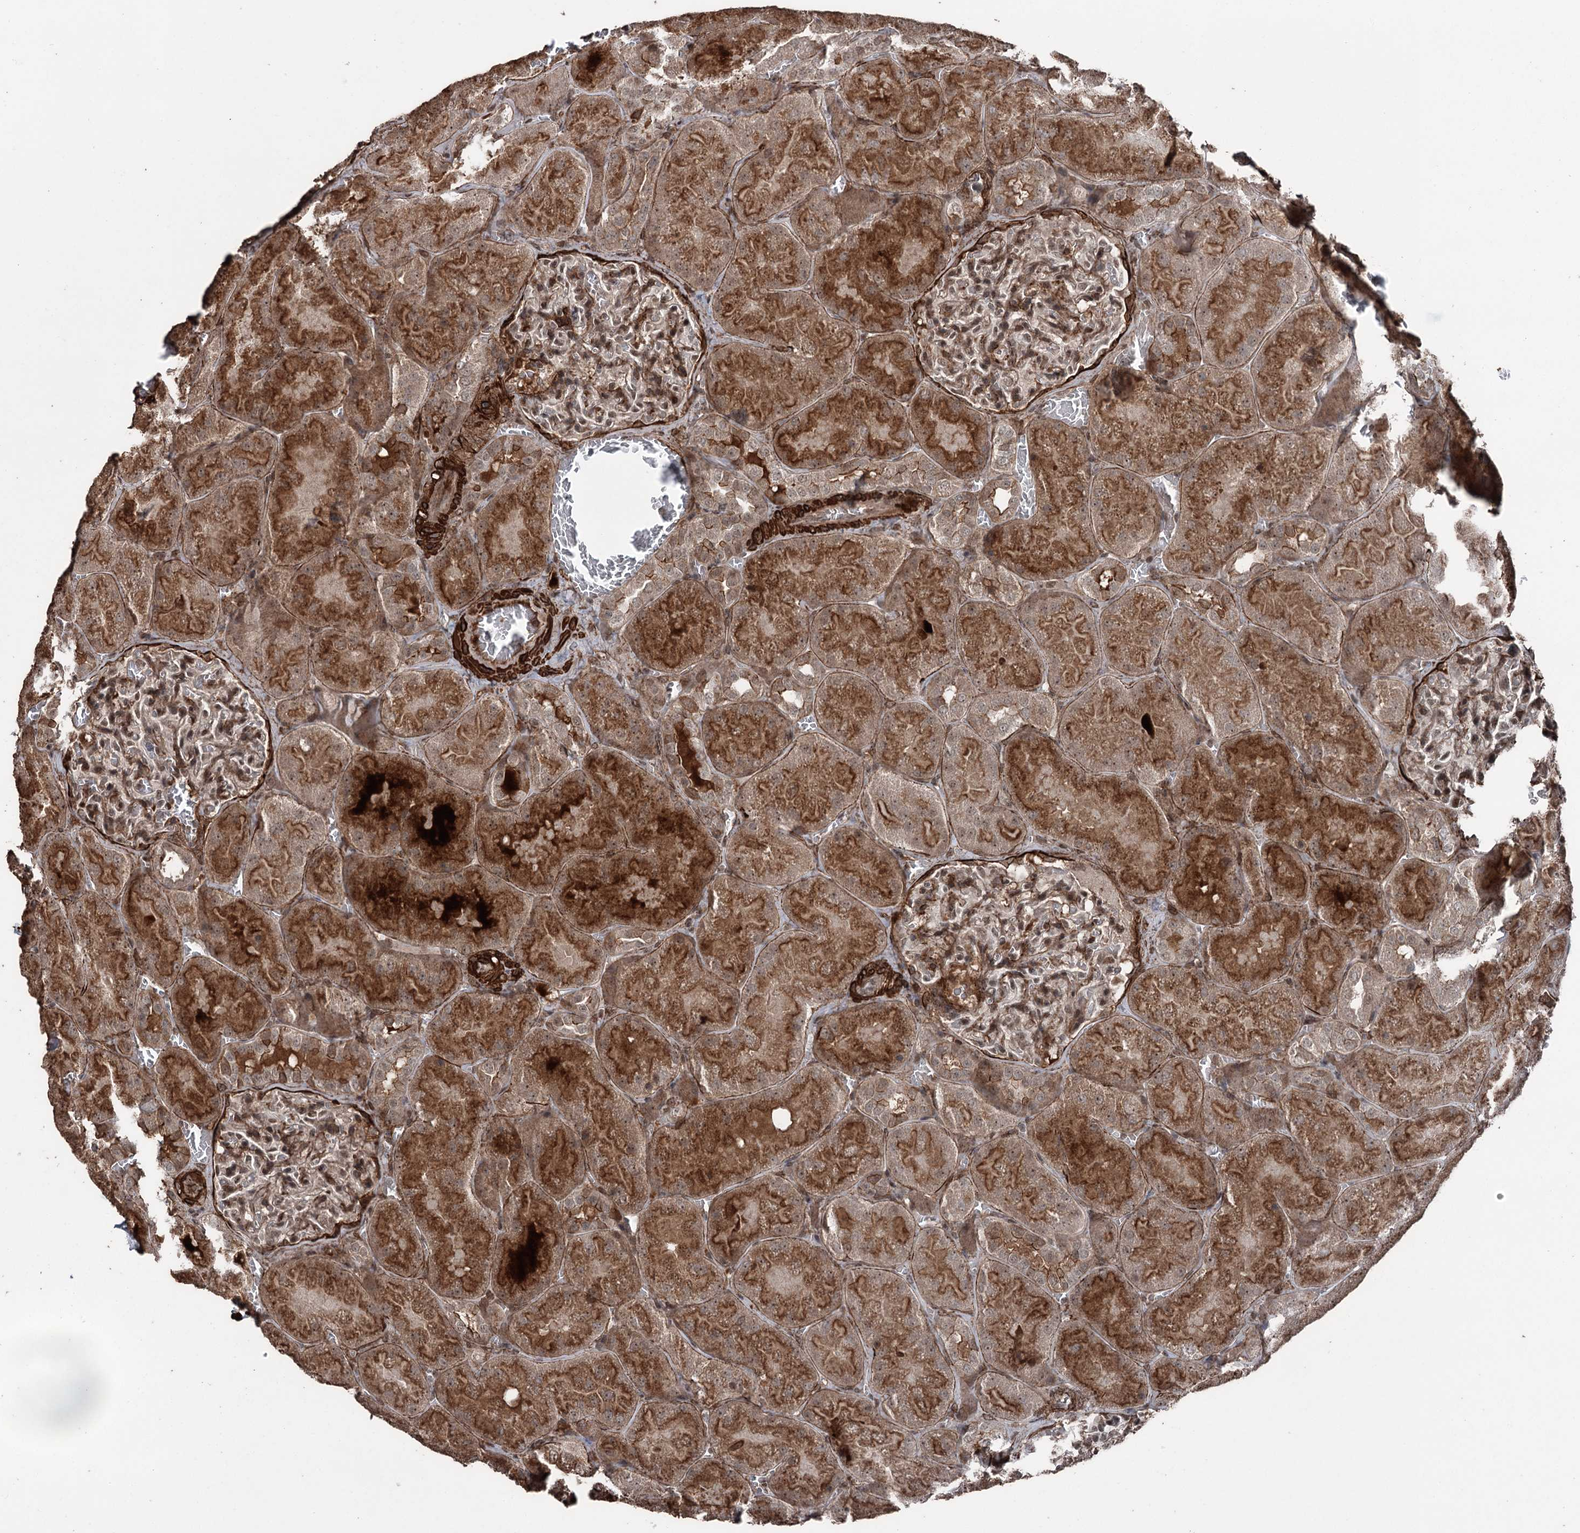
{"staining": {"intensity": "moderate", "quantity": ">75%", "location": "cytoplasmic/membranous"}, "tissue": "kidney", "cell_type": "Cells in glomeruli", "image_type": "normal", "snomed": [{"axis": "morphology", "description": "Normal tissue, NOS"}, {"axis": "topography", "description": "Kidney"}], "caption": "Protein staining reveals moderate cytoplasmic/membranous positivity in approximately >75% of cells in glomeruli in benign kidney. (DAB IHC with brightfield microscopy, high magnification).", "gene": "CCDC82", "patient": {"sex": "male", "age": 28}}